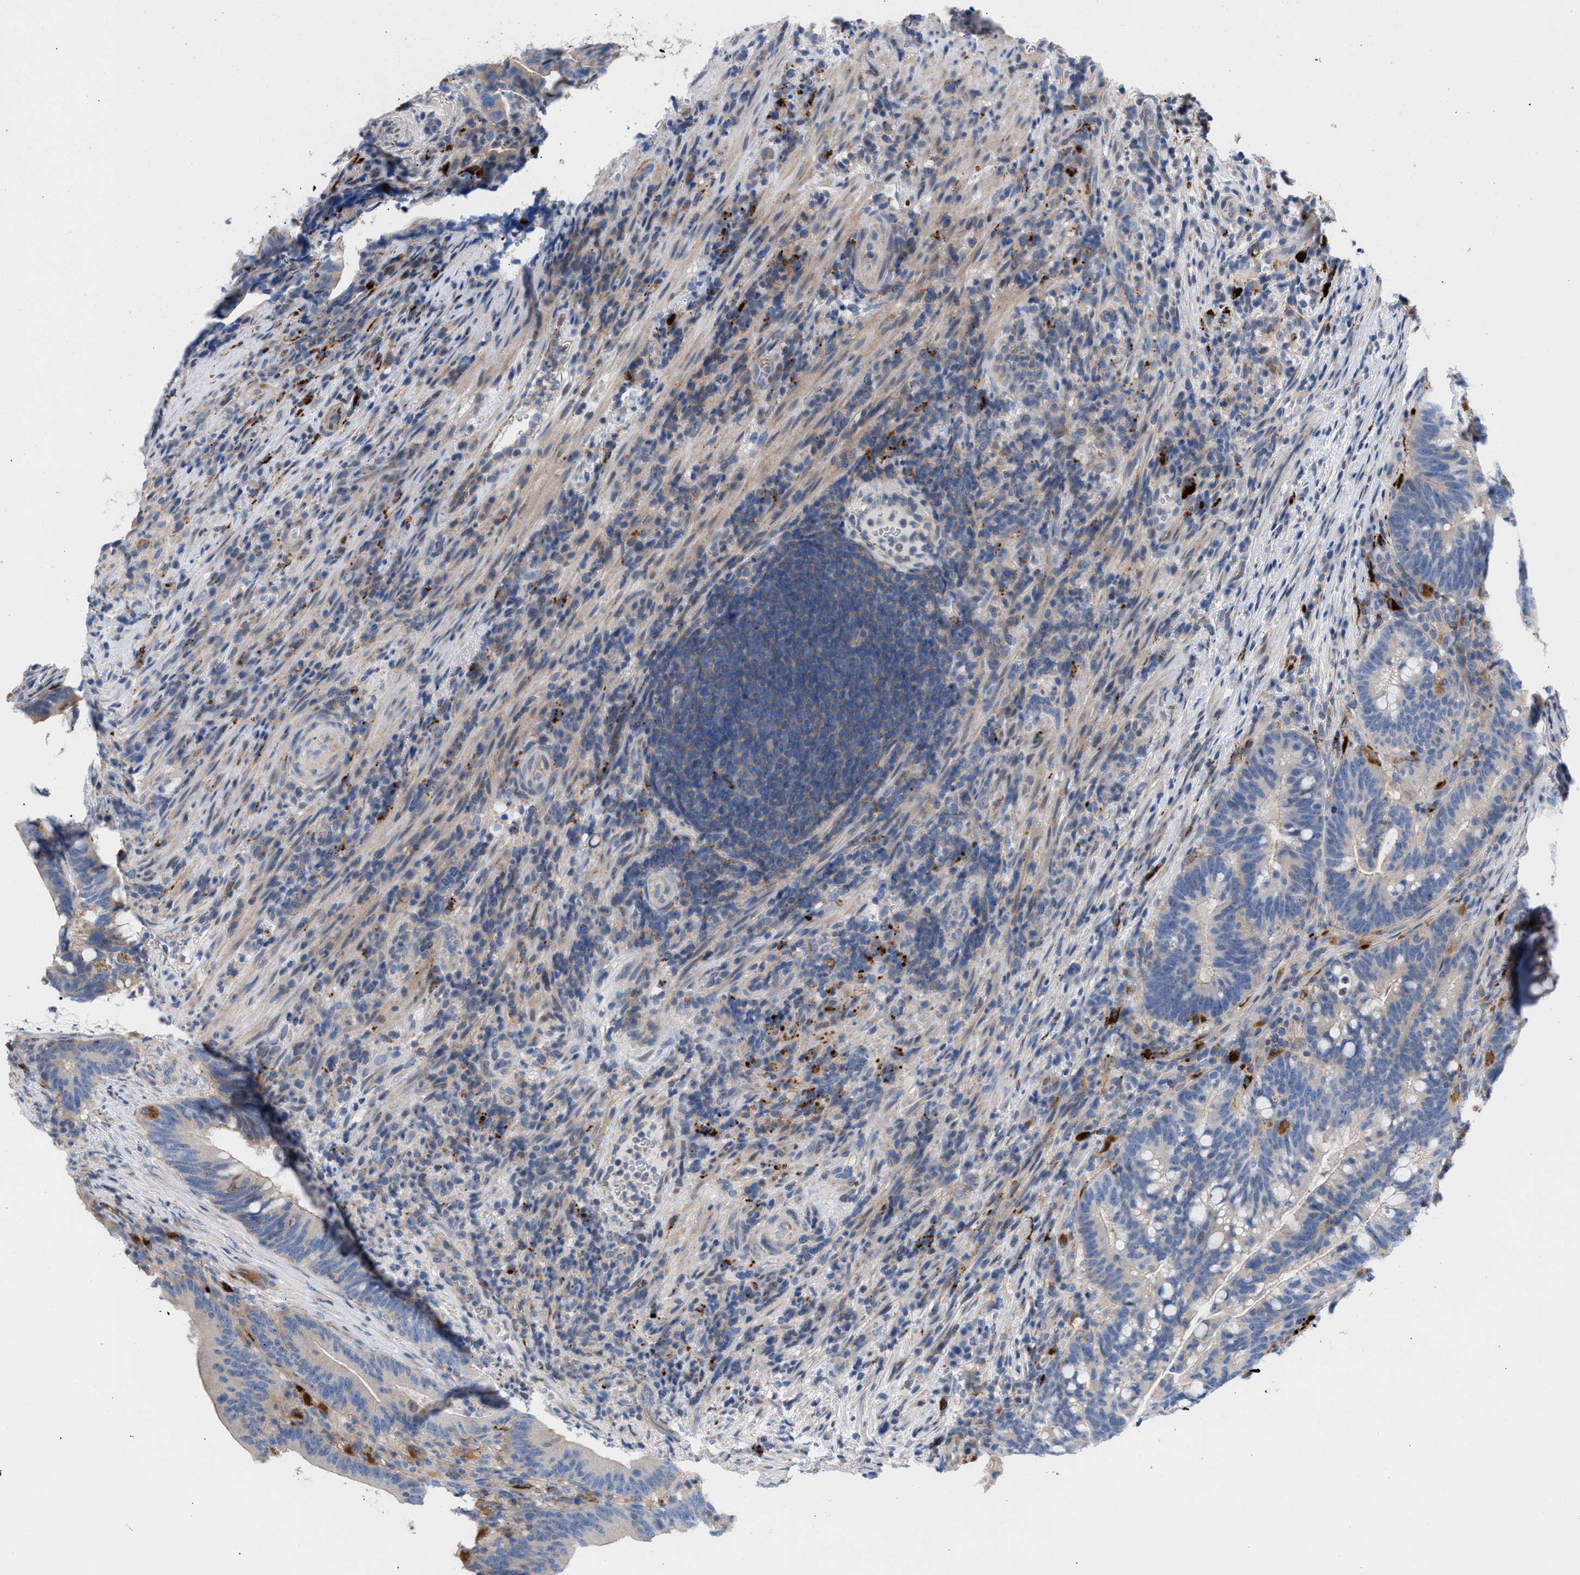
{"staining": {"intensity": "negative", "quantity": "none", "location": "none"}, "tissue": "colorectal cancer", "cell_type": "Tumor cells", "image_type": "cancer", "snomed": [{"axis": "morphology", "description": "Adenocarcinoma, NOS"}, {"axis": "topography", "description": "Colon"}], "caption": "IHC image of neoplastic tissue: colorectal cancer (adenocarcinoma) stained with DAB demonstrates no significant protein staining in tumor cells.", "gene": "MBTD1", "patient": {"sex": "female", "age": 66}}